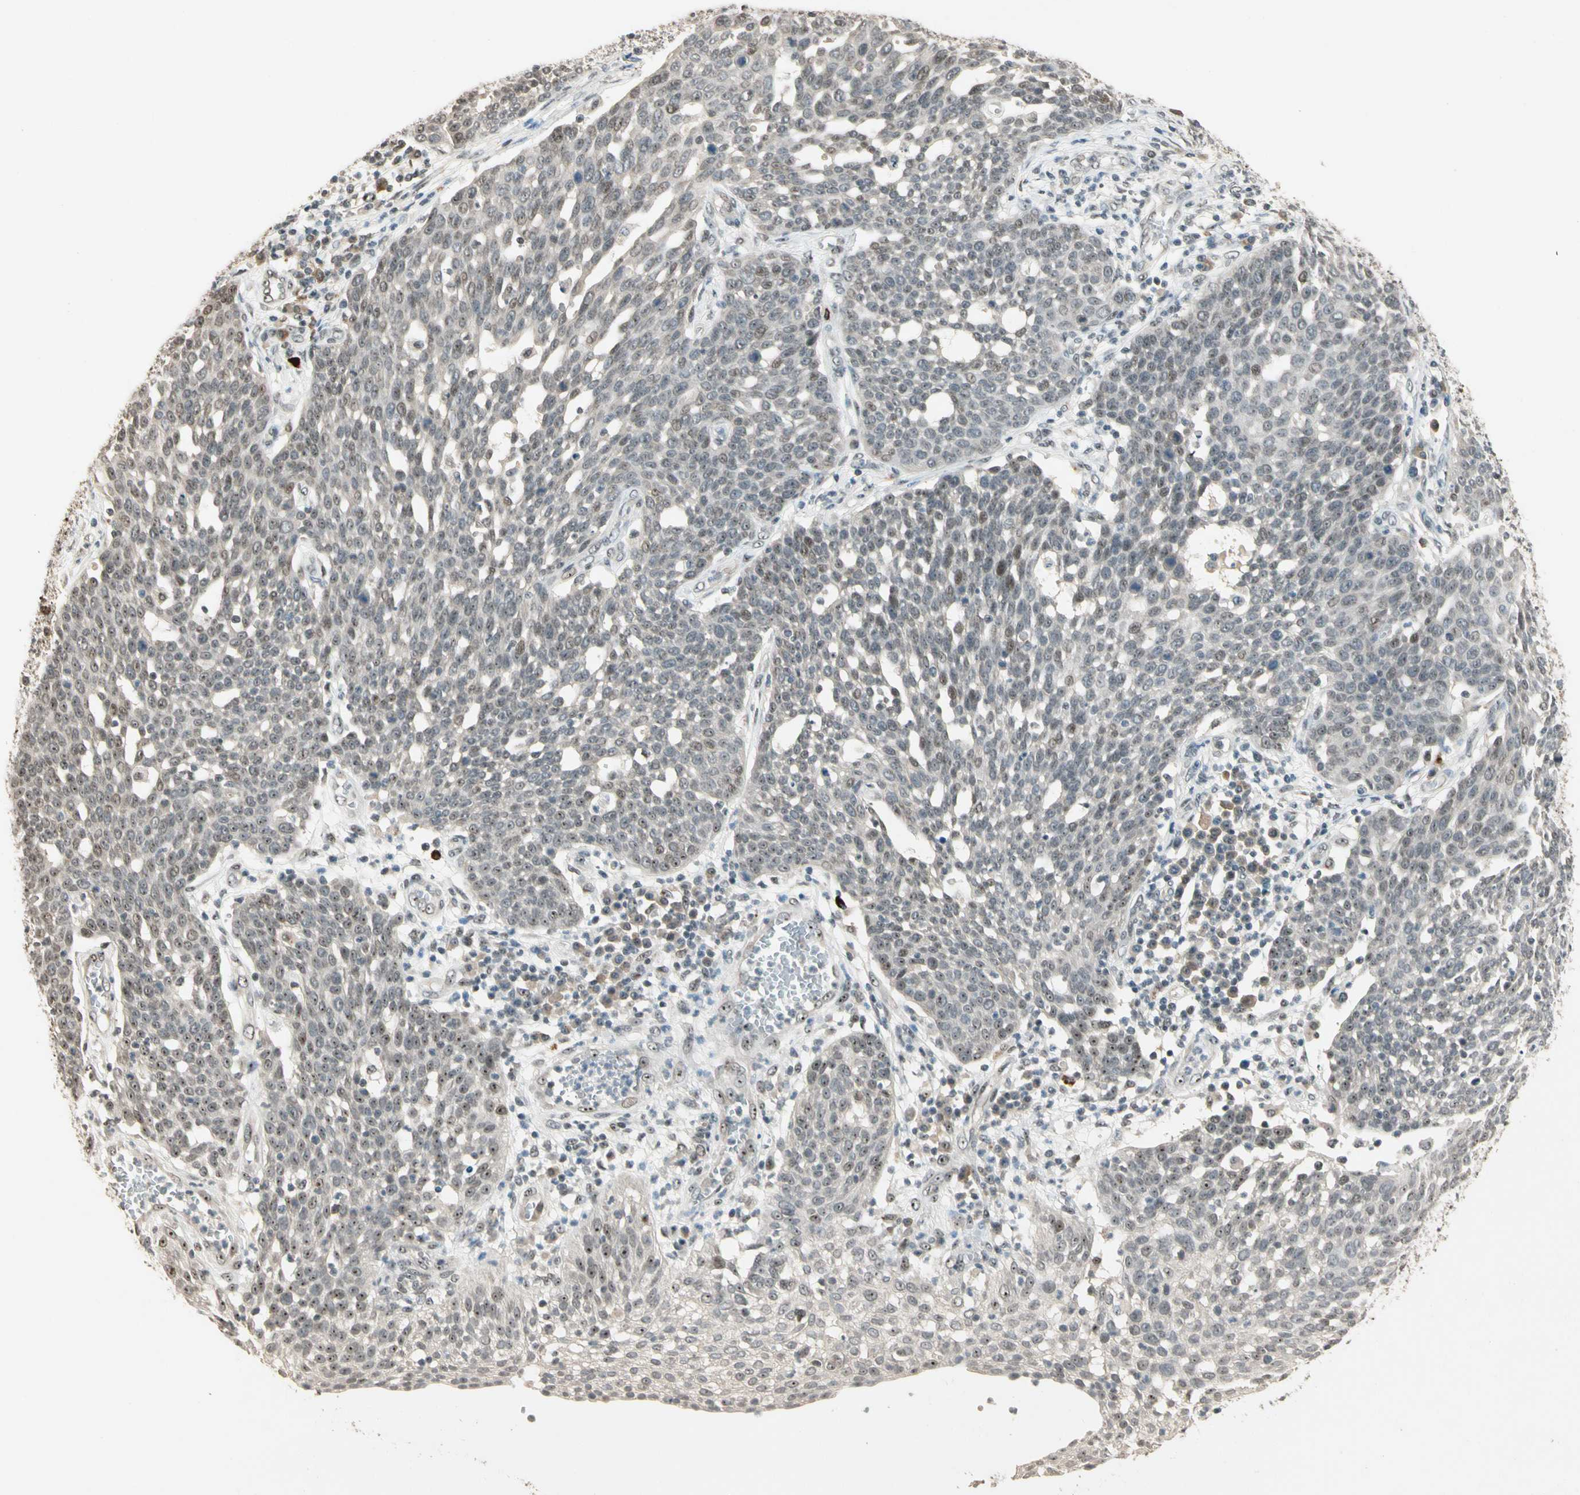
{"staining": {"intensity": "weak", "quantity": "25%-75%", "location": "nuclear"}, "tissue": "cervical cancer", "cell_type": "Tumor cells", "image_type": "cancer", "snomed": [{"axis": "morphology", "description": "Squamous cell carcinoma, NOS"}, {"axis": "topography", "description": "Cervix"}], "caption": "Protein expression by immunohistochemistry (IHC) reveals weak nuclear staining in approximately 25%-75% of tumor cells in cervical cancer (squamous cell carcinoma).", "gene": "ETV4", "patient": {"sex": "female", "age": 34}}